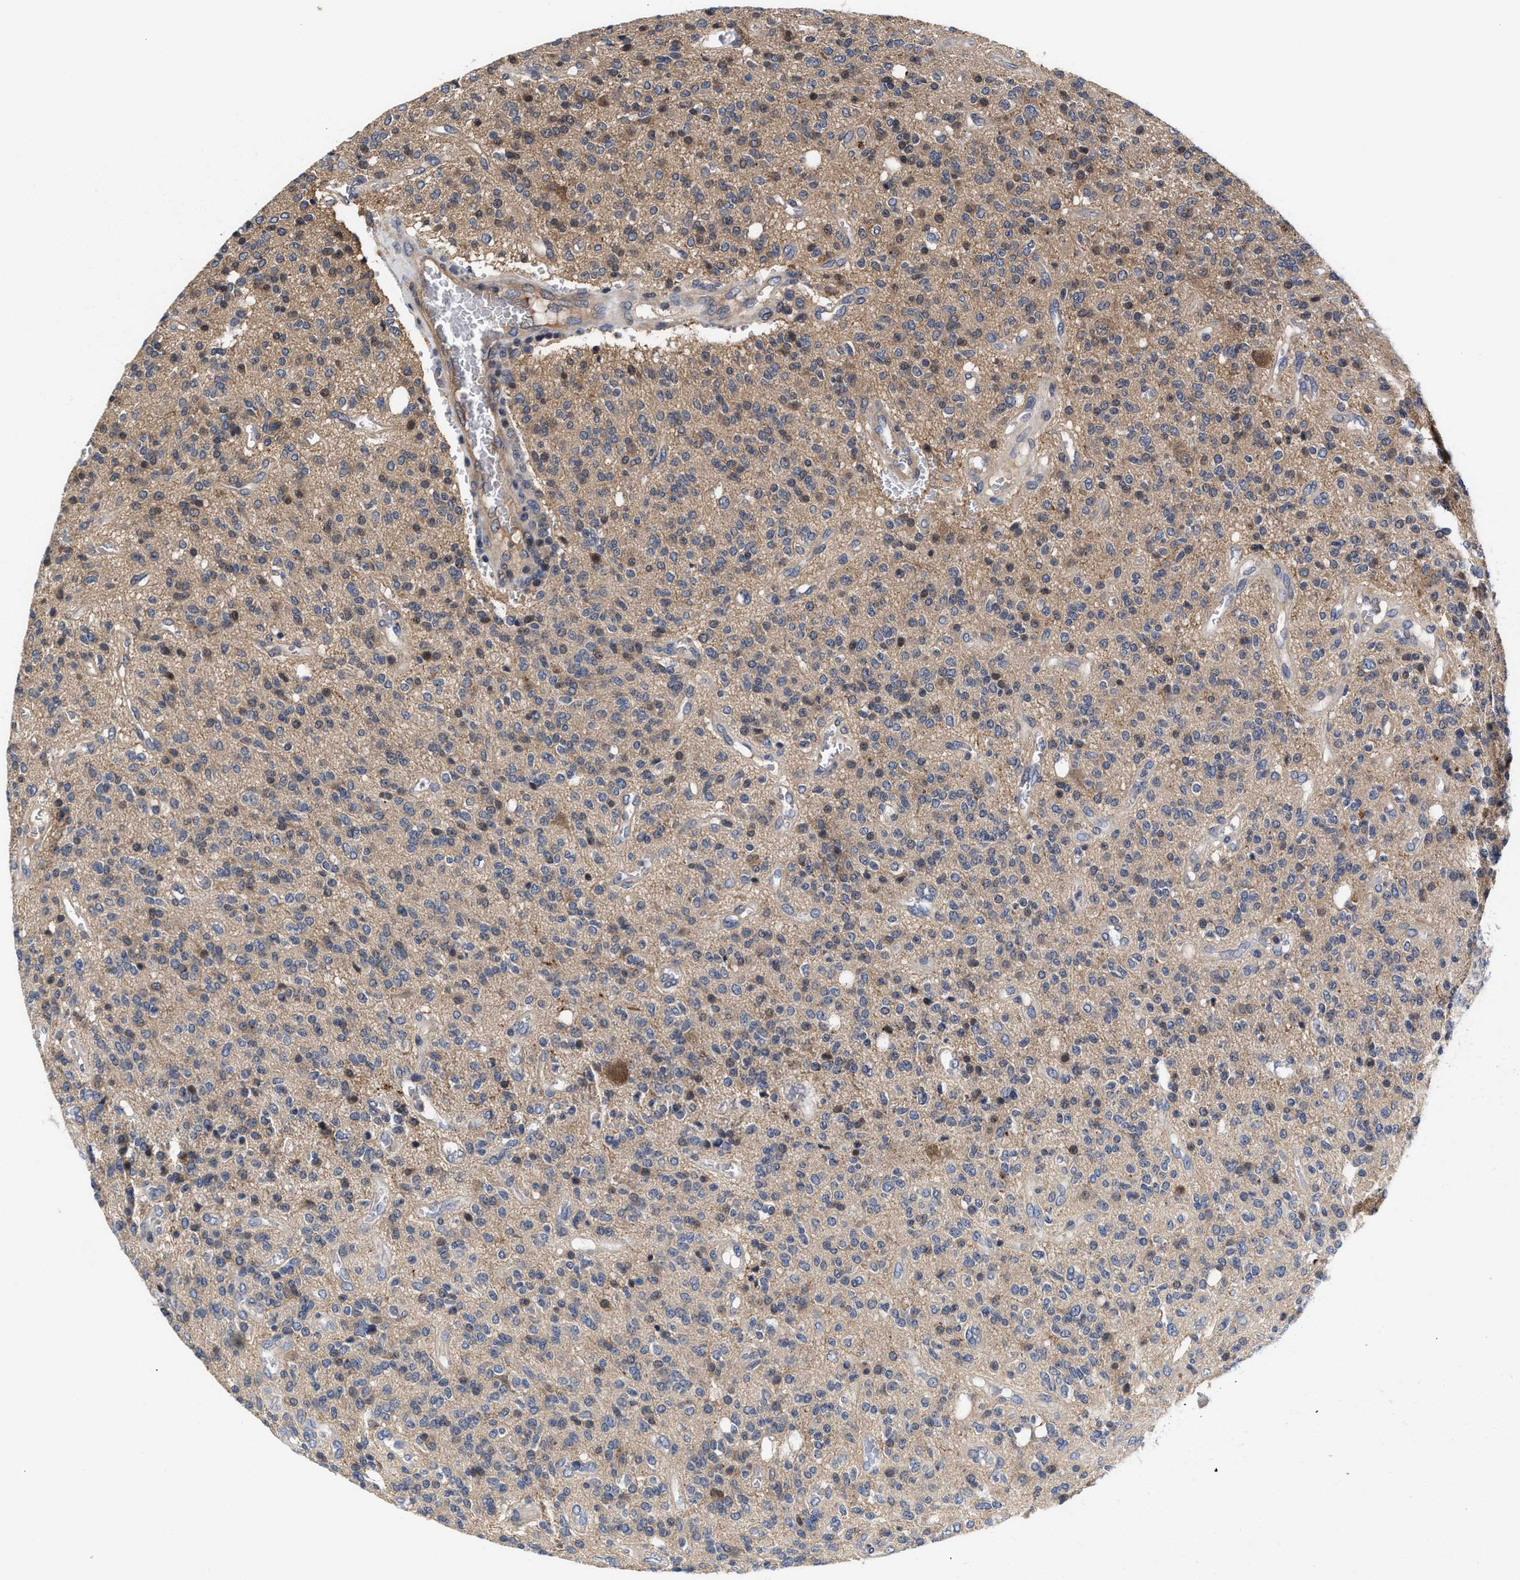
{"staining": {"intensity": "weak", "quantity": "<25%", "location": "cytoplasmic/membranous"}, "tissue": "glioma", "cell_type": "Tumor cells", "image_type": "cancer", "snomed": [{"axis": "morphology", "description": "Glioma, malignant, High grade"}, {"axis": "topography", "description": "Brain"}], "caption": "An image of human glioma is negative for staining in tumor cells. (Brightfield microscopy of DAB (3,3'-diaminobenzidine) IHC at high magnification).", "gene": "KIF12", "patient": {"sex": "male", "age": 34}}